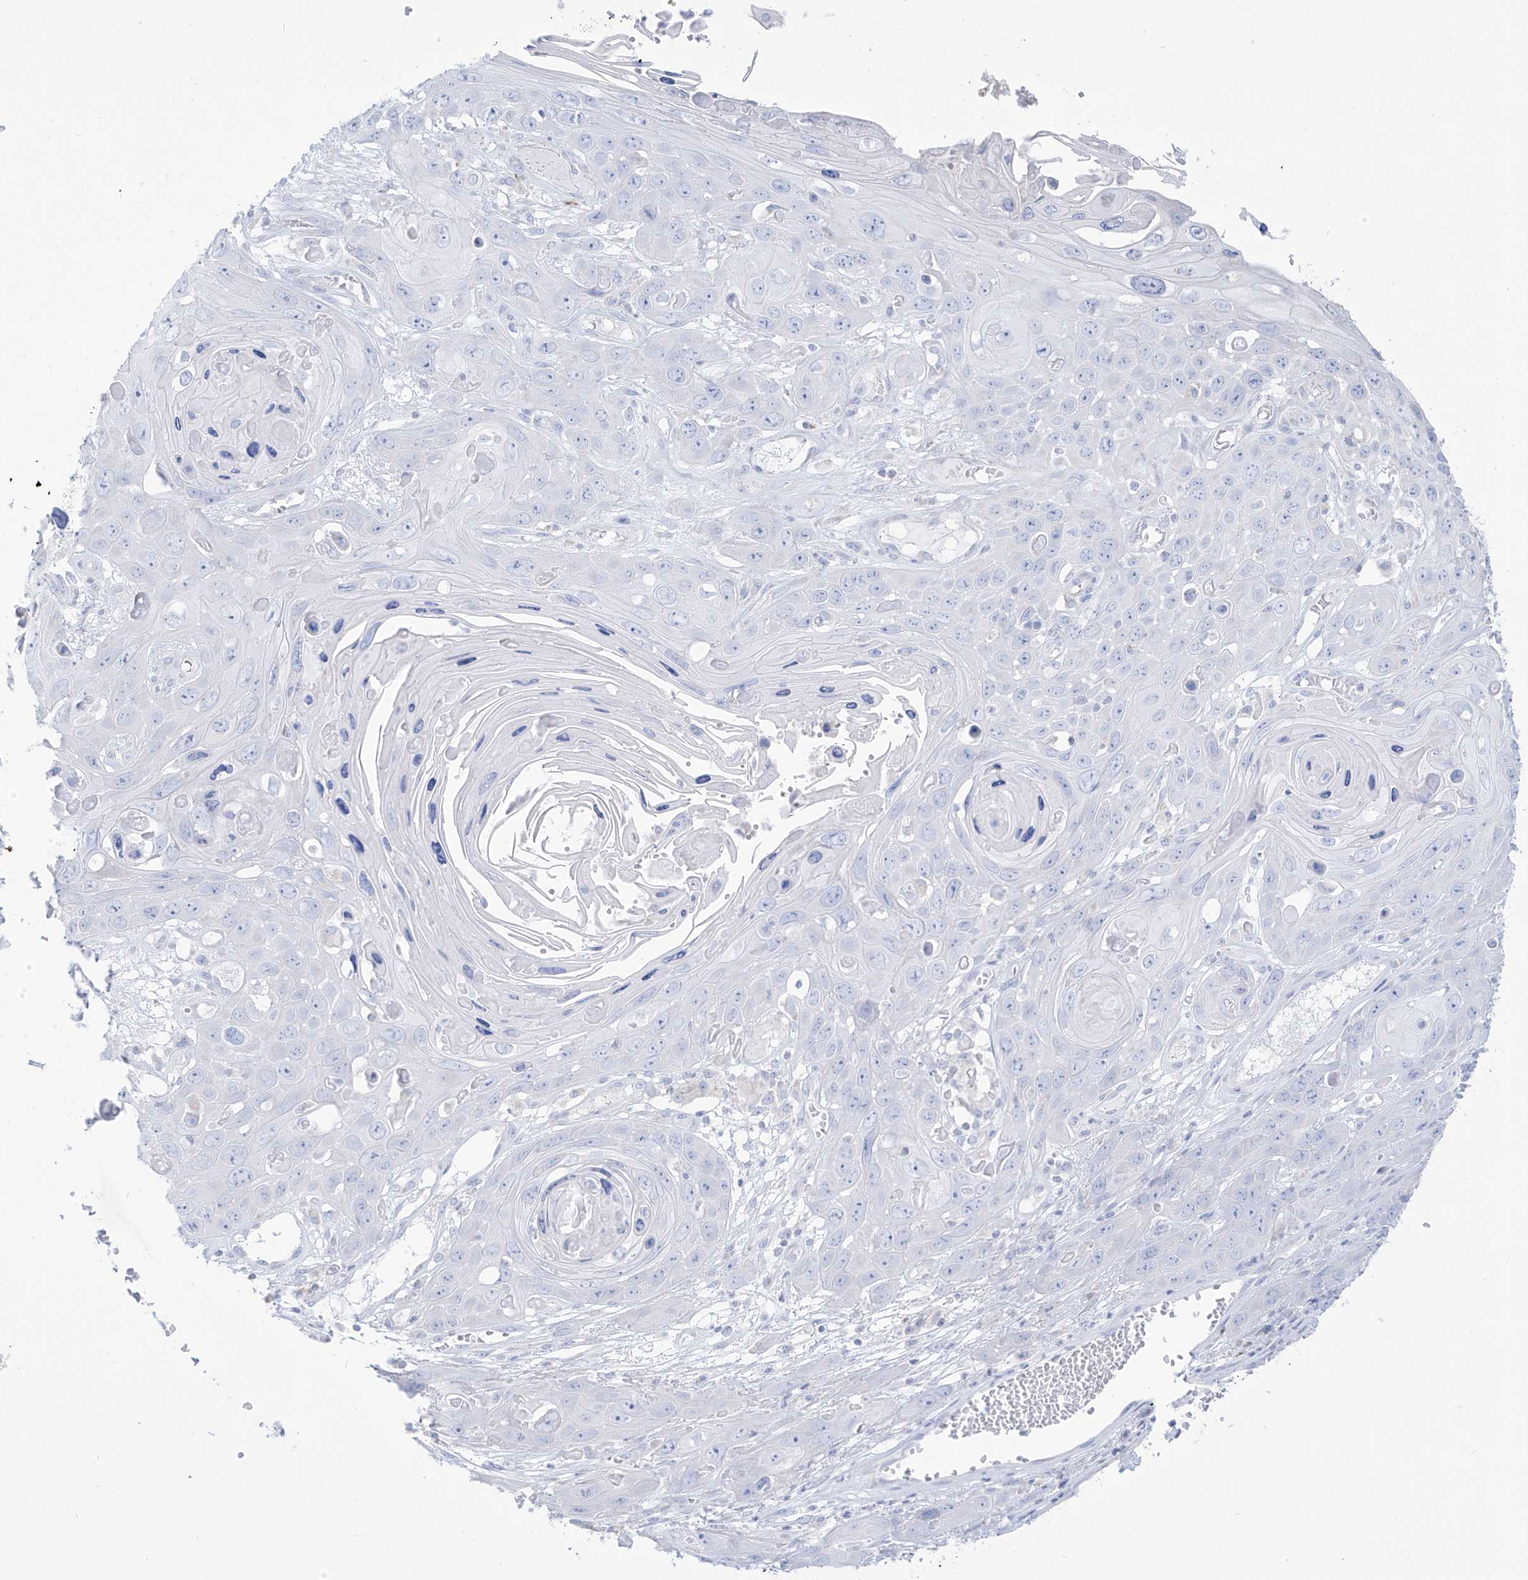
{"staining": {"intensity": "negative", "quantity": "none", "location": "none"}, "tissue": "skin cancer", "cell_type": "Tumor cells", "image_type": "cancer", "snomed": [{"axis": "morphology", "description": "Squamous cell carcinoma, NOS"}, {"axis": "topography", "description": "Skin"}], "caption": "A high-resolution photomicrograph shows IHC staining of squamous cell carcinoma (skin), which displays no significant expression in tumor cells.", "gene": "SLC26A3", "patient": {"sex": "male", "age": 55}}